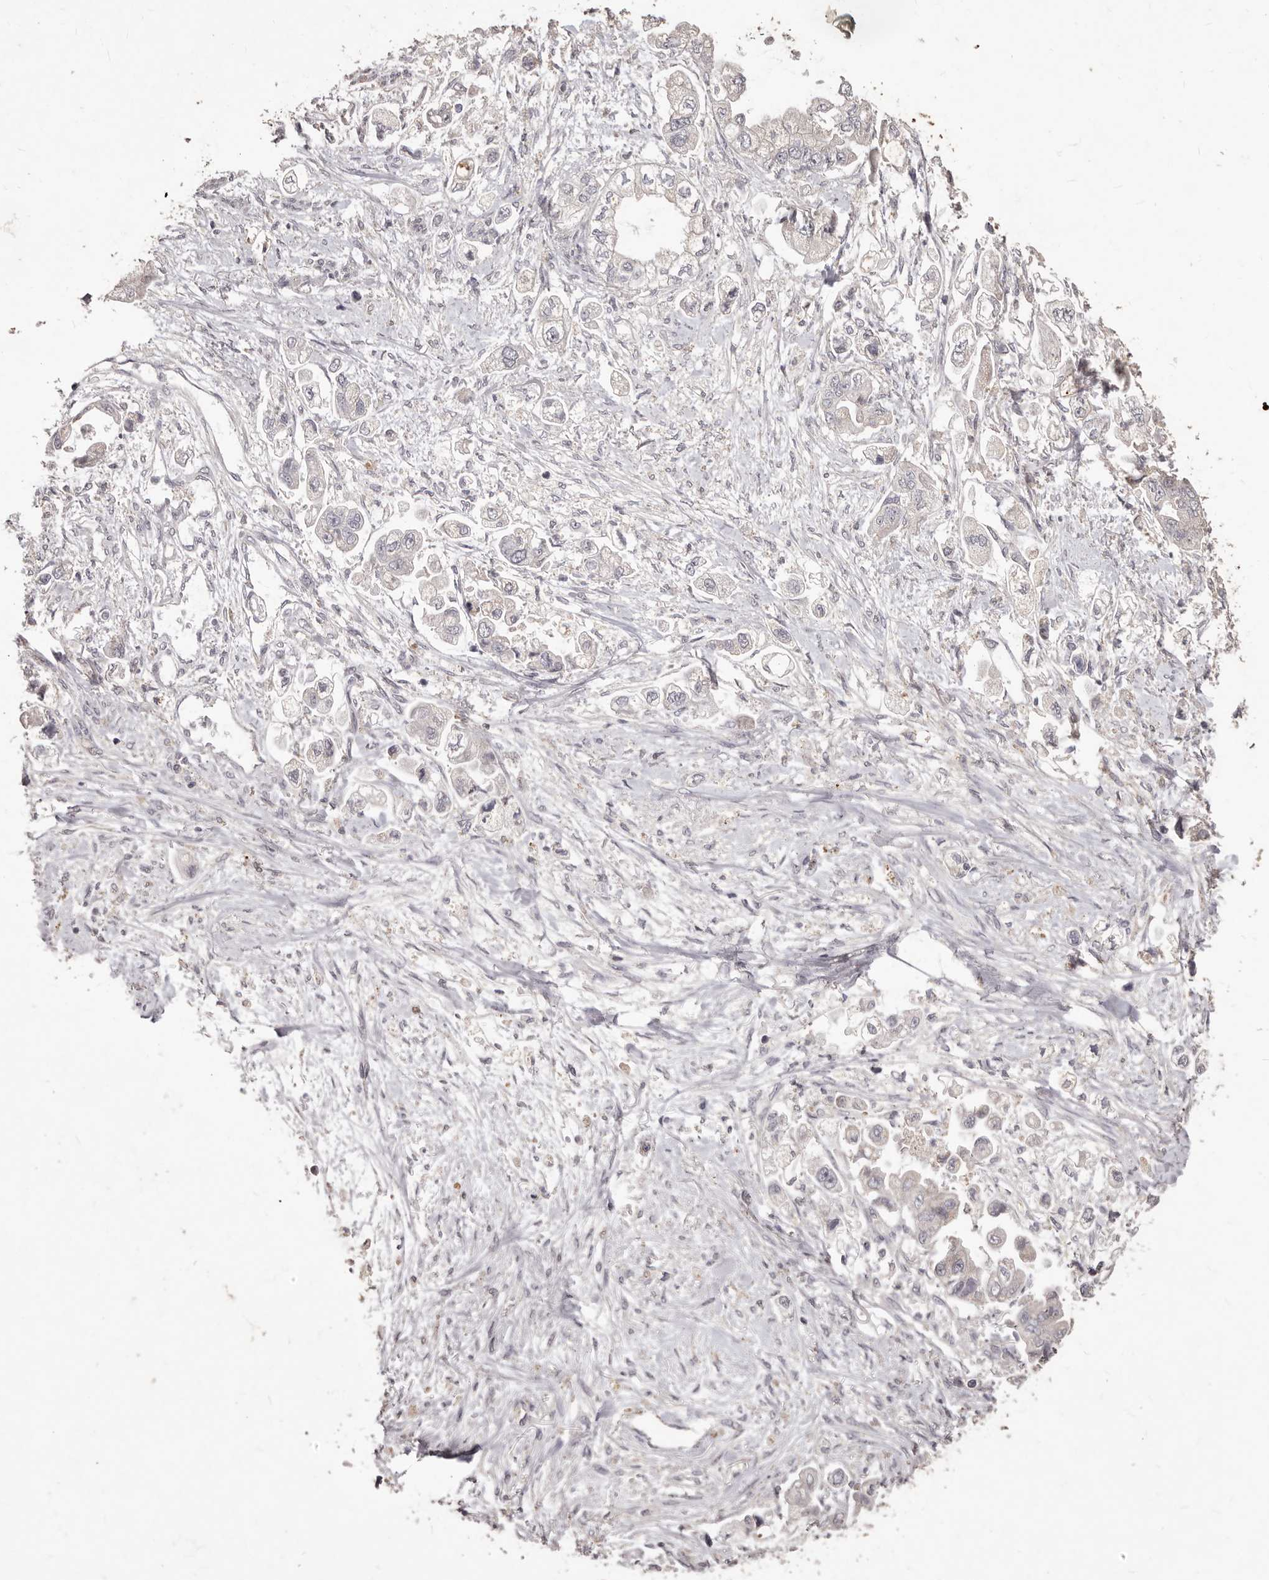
{"staining": {"intensity": "negative", "quantity": "none", "location": "none"}, "tissue": "stomach cancer", "cell_type": "Tumor cells", "image_type": "cancer", "snomed": [{"axis": "morphology", "description": "Adenocarcinoma, NOS"}, {"axis": "topography", "description": "Stomach"}], "caption": "Stomach cancer was stained to show a protein in brown. There is no significant positivity in tumor cells.", "gene": "PRSS27", "patient": {"sex": "male", "age": 62}}